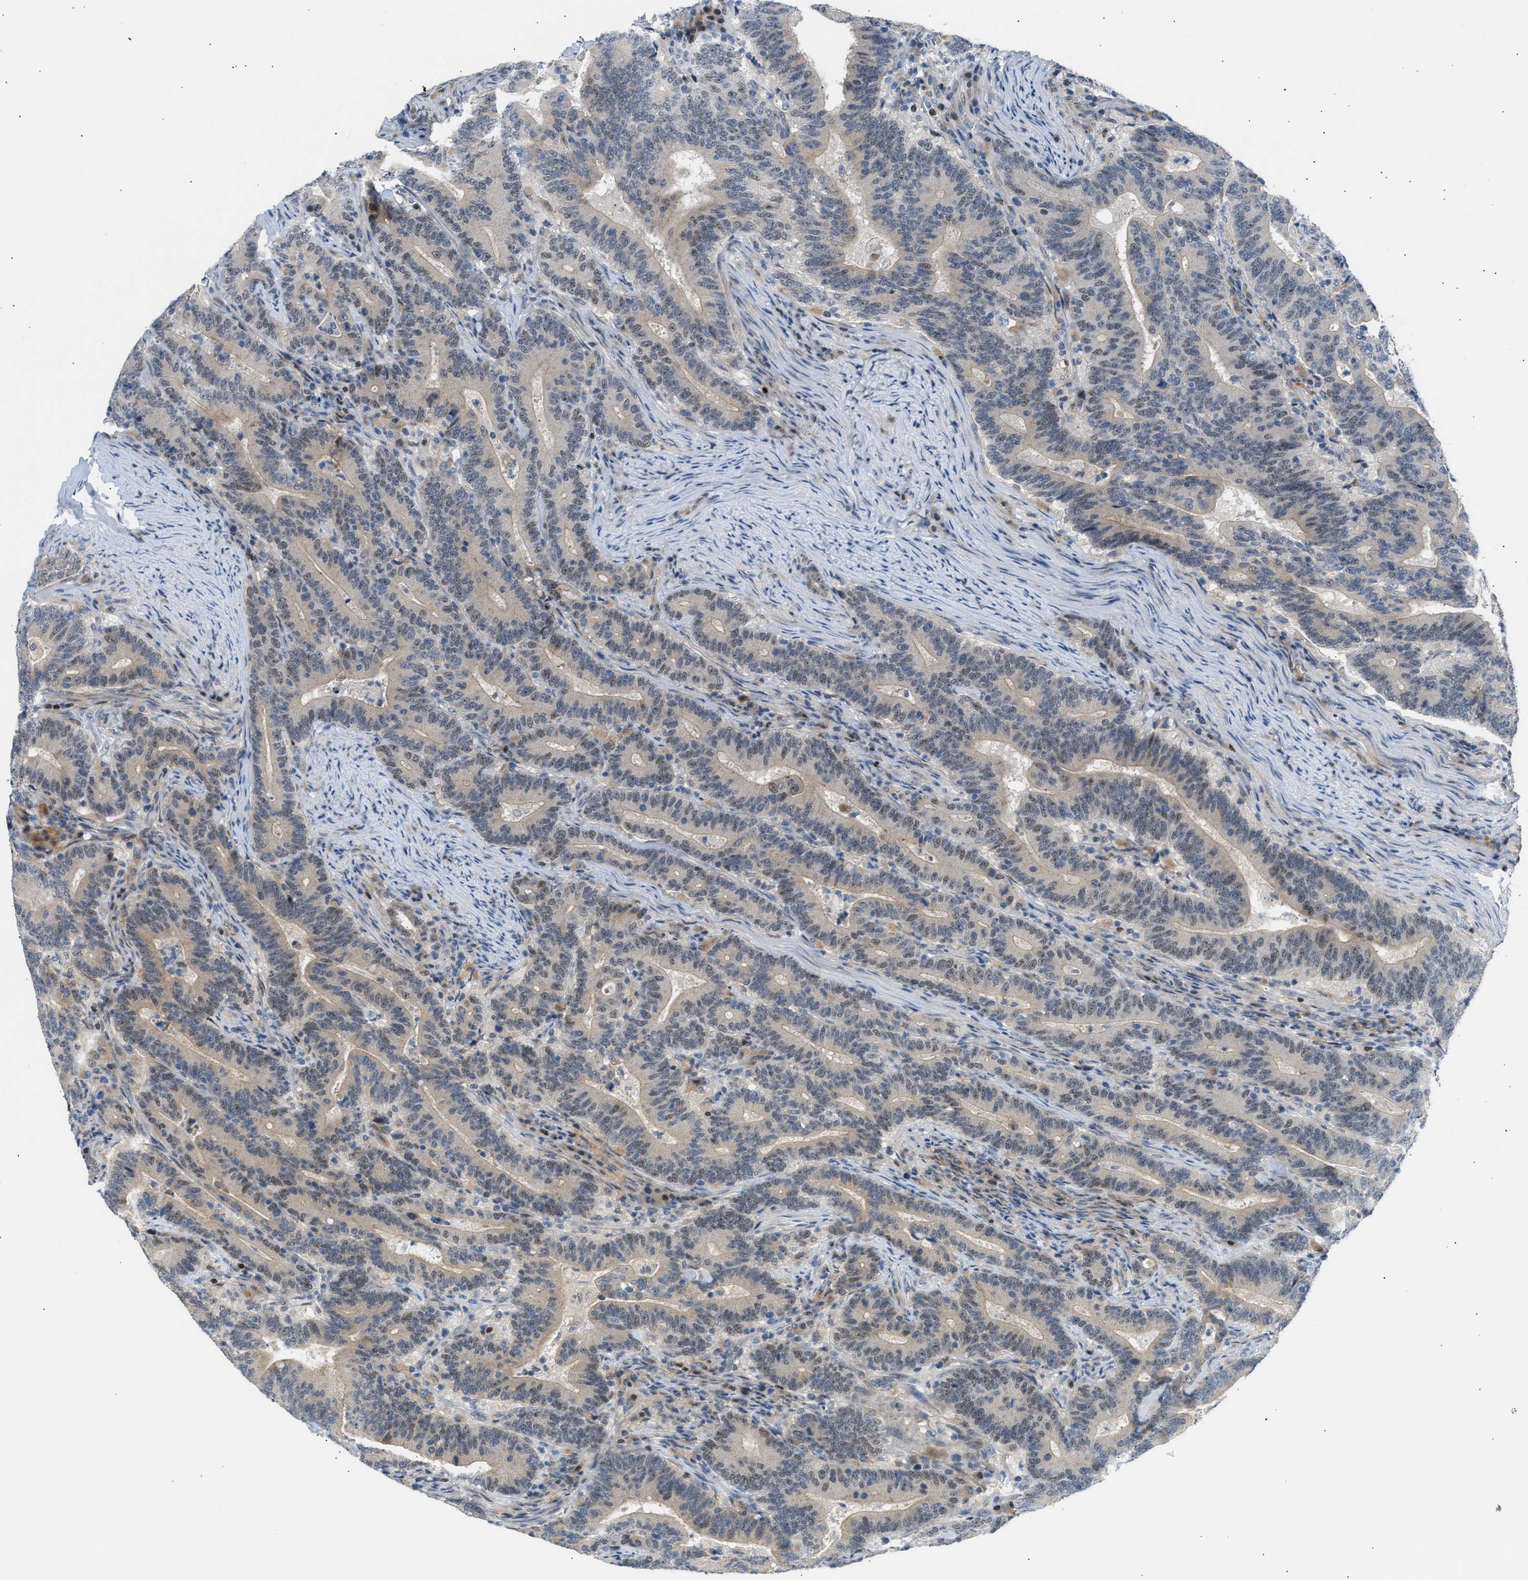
{"staining": {"intensity": "weak", "quantity": "25%-75%", "location": "nuclear"}, "tissue": "colorectal cancer", "cell_type": "Tumor cells", "image_type": "cancer", "snomed": [{"axis": "morphology", "description": "Adenocarcinoma, NOS"}, {"axis": "topography", "description": "Colon"}], "caption": "There is low levels of weak nuclear staining in tumor cells of colorectal adenocarcinoma, as demonstrated by immunohistochemical staining (brown color).", "gene": "NPS", "patient": {"sex": "female", "age": 66}}